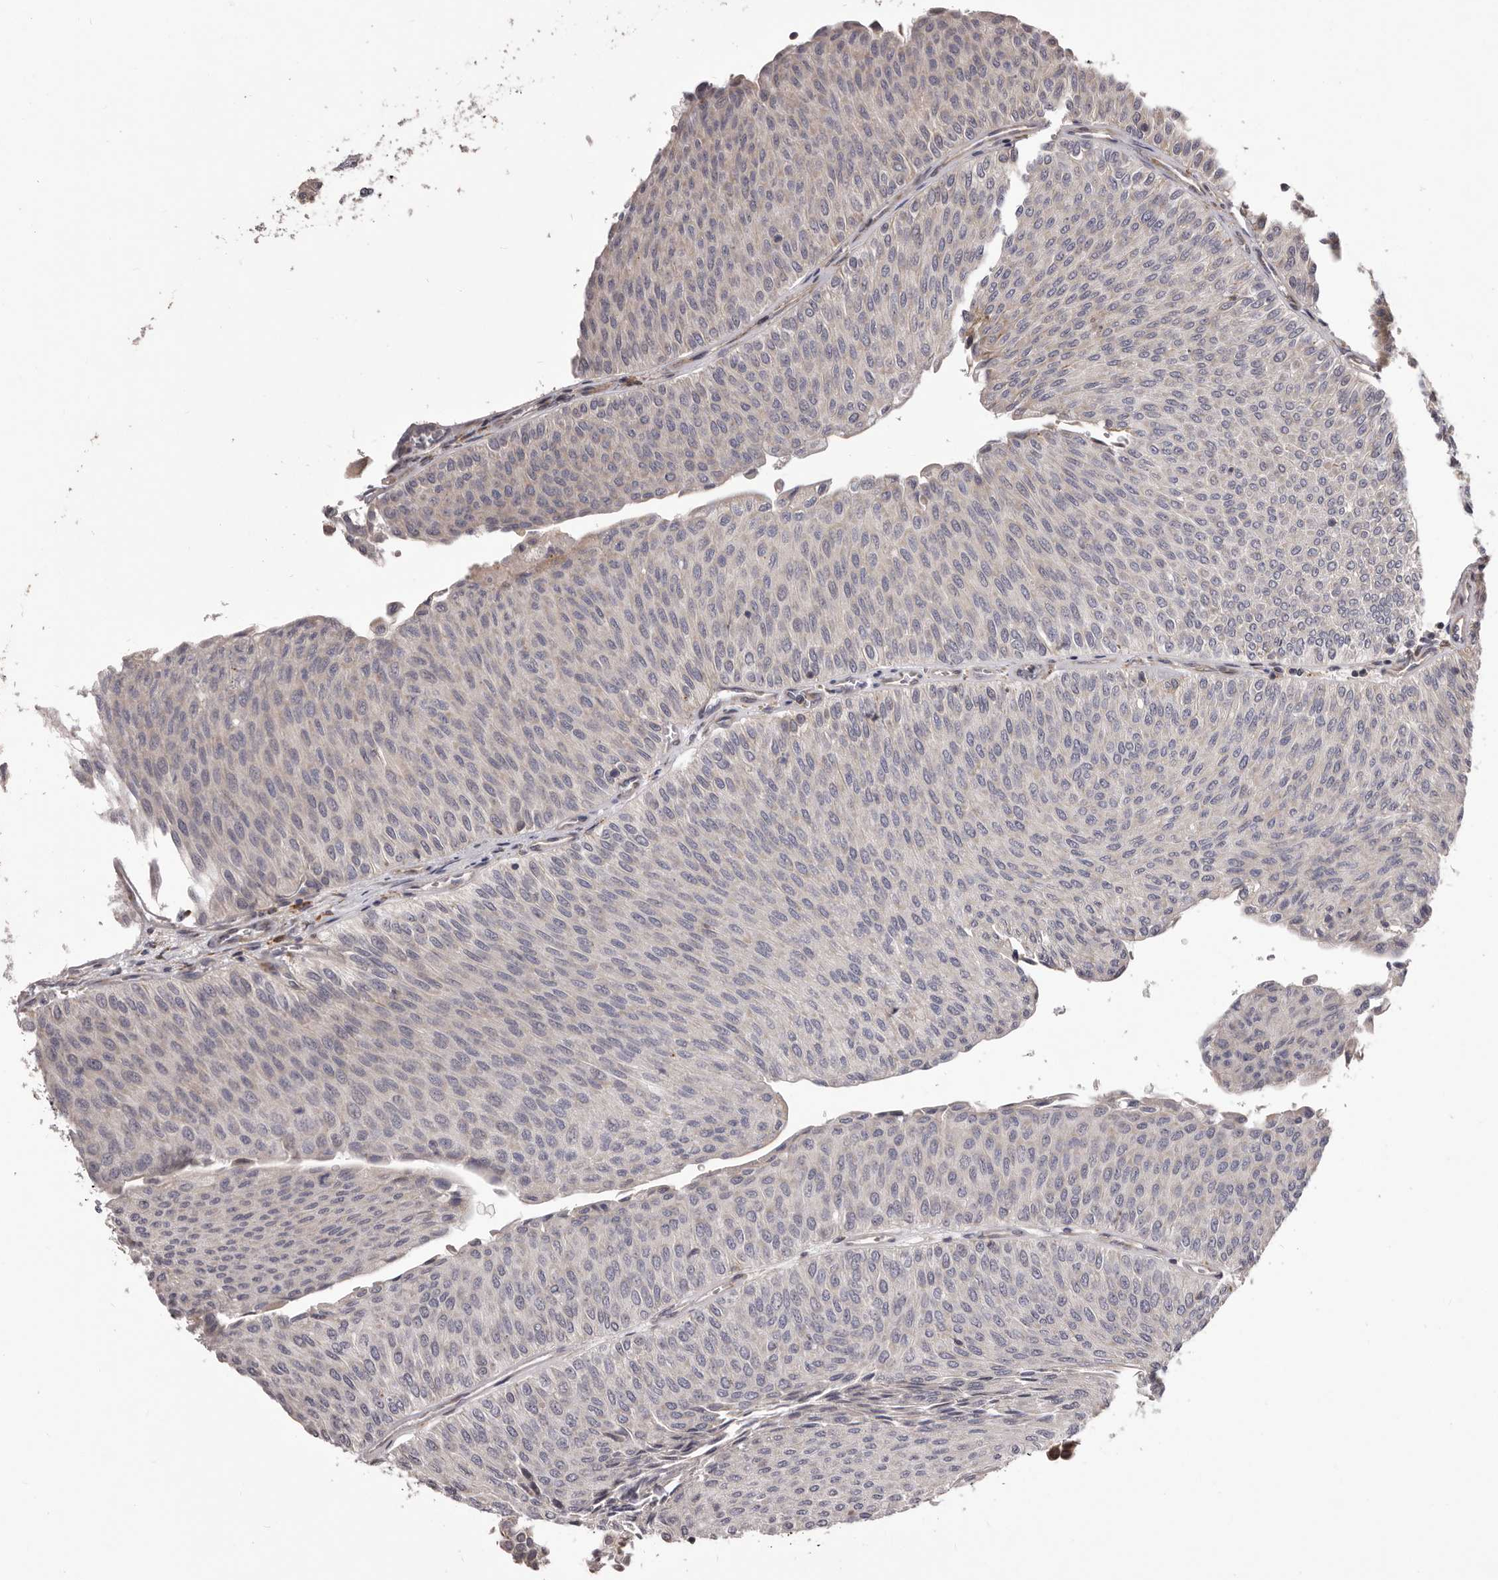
{"staining": {"intensity": "negative", "quantity": "none", "location": "none"}, "tissue": "urothelial cancer", "cell_type": "Tumor cells", "image_type": "cancer", "snomed": [{"axis": "morphology", "description": "Urothelial carcinoma, Low grade"}, {"axis": "topography", "description": "Urinary bladder"}], "caption": "An image of human urothelial carcinoma (low-grade) is negative for staining in tumor cells.", "gene": "ALPK1", "patient": {"sex": "male", "age": 78}}